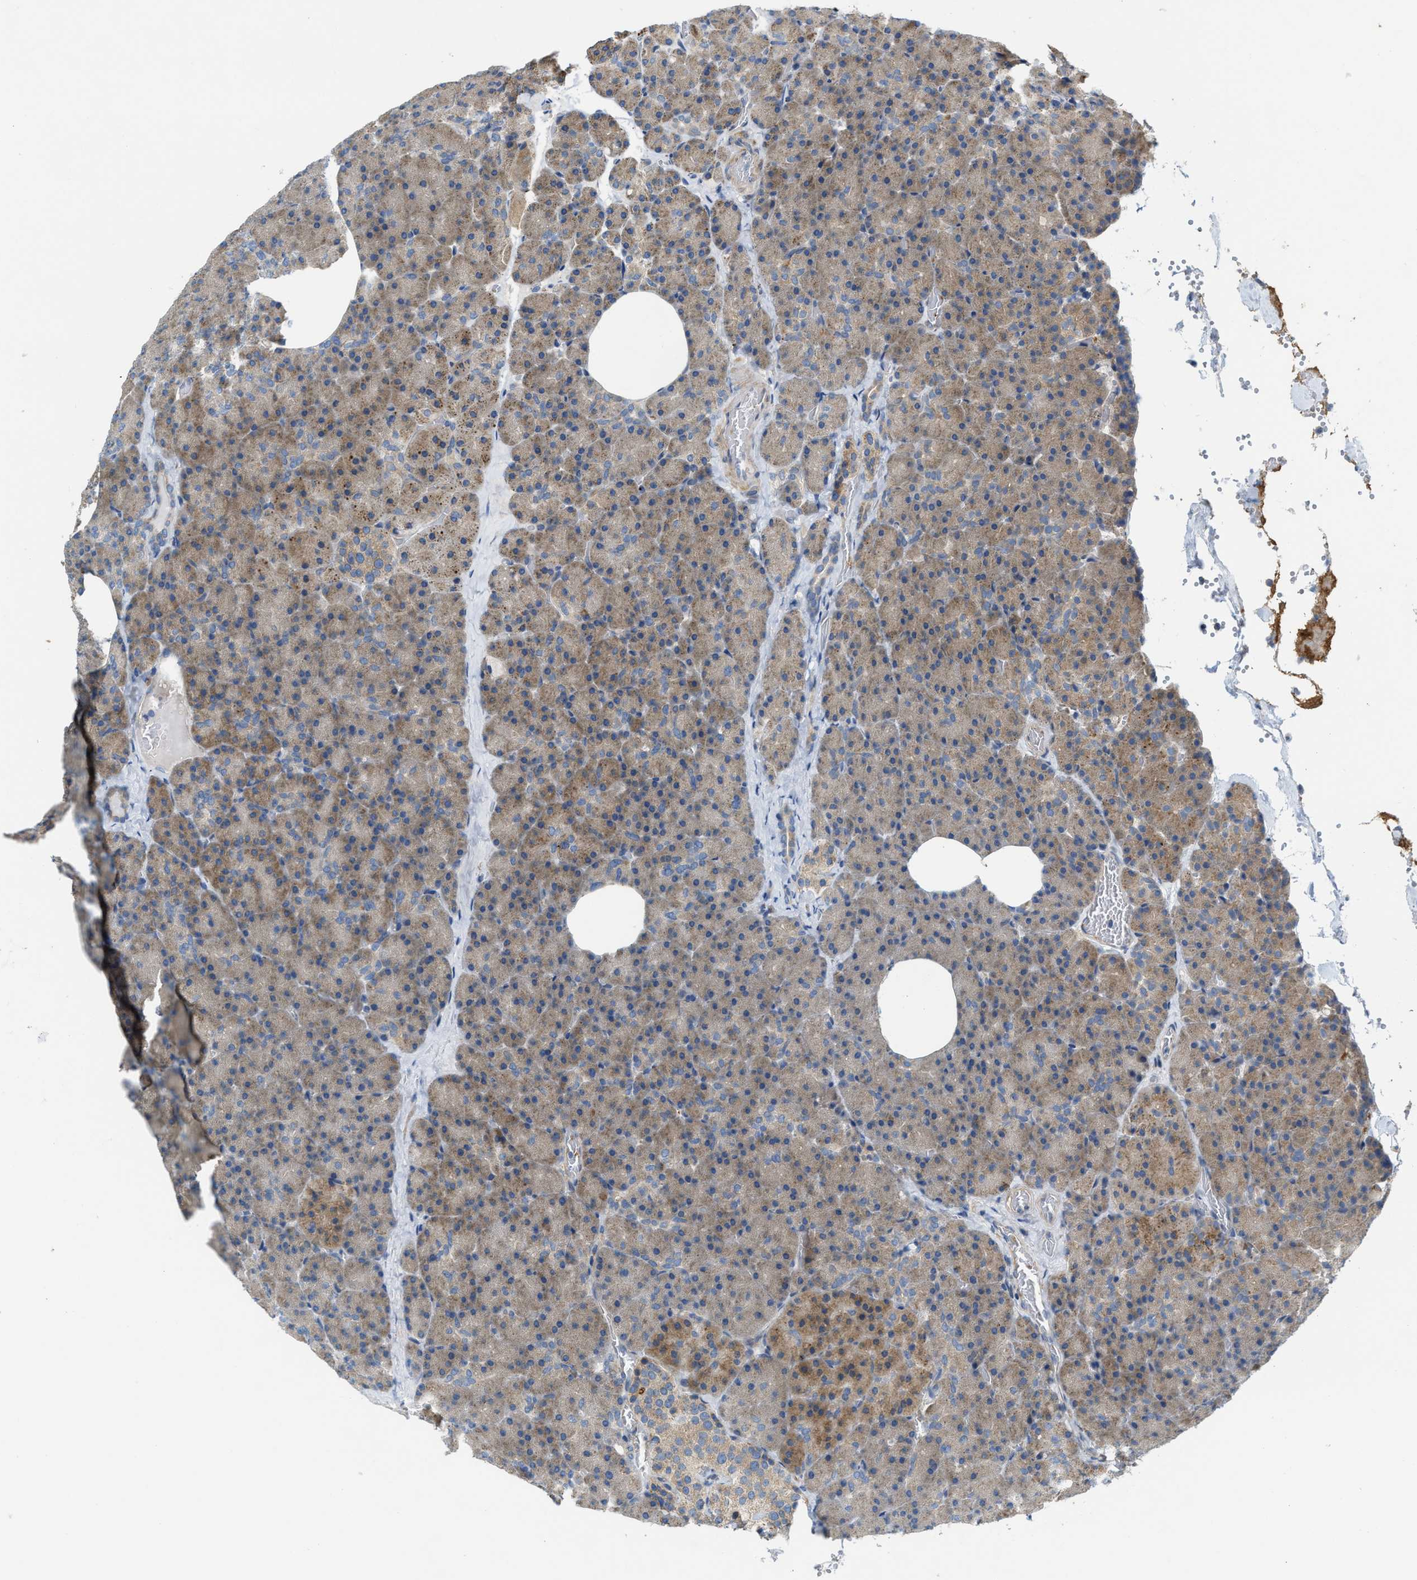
{"staining": {"intensity": "moderate", "quantity": "<25%", "location": "cytoplasmic/membranous"}, "tissue": "pancreas", "cell_type": "Exocrine glandular cells", "image_type": "normal", "snomed": [{"axis": "morphology", "description": "Normal tissue, NOS"}, {"axis": "morphology", "description": "Carcinoid, malignant, NOS"}, {"axis": "topography", "description": "Pancreas"}], "caption": "A low amount of moderate cytoplasmic/membranous expression is present in approximately <25% of exocrine glandular cells in benign pancreas.", "gene": "KLHDC10", "patient": {"sex": "female", "age": 35}}